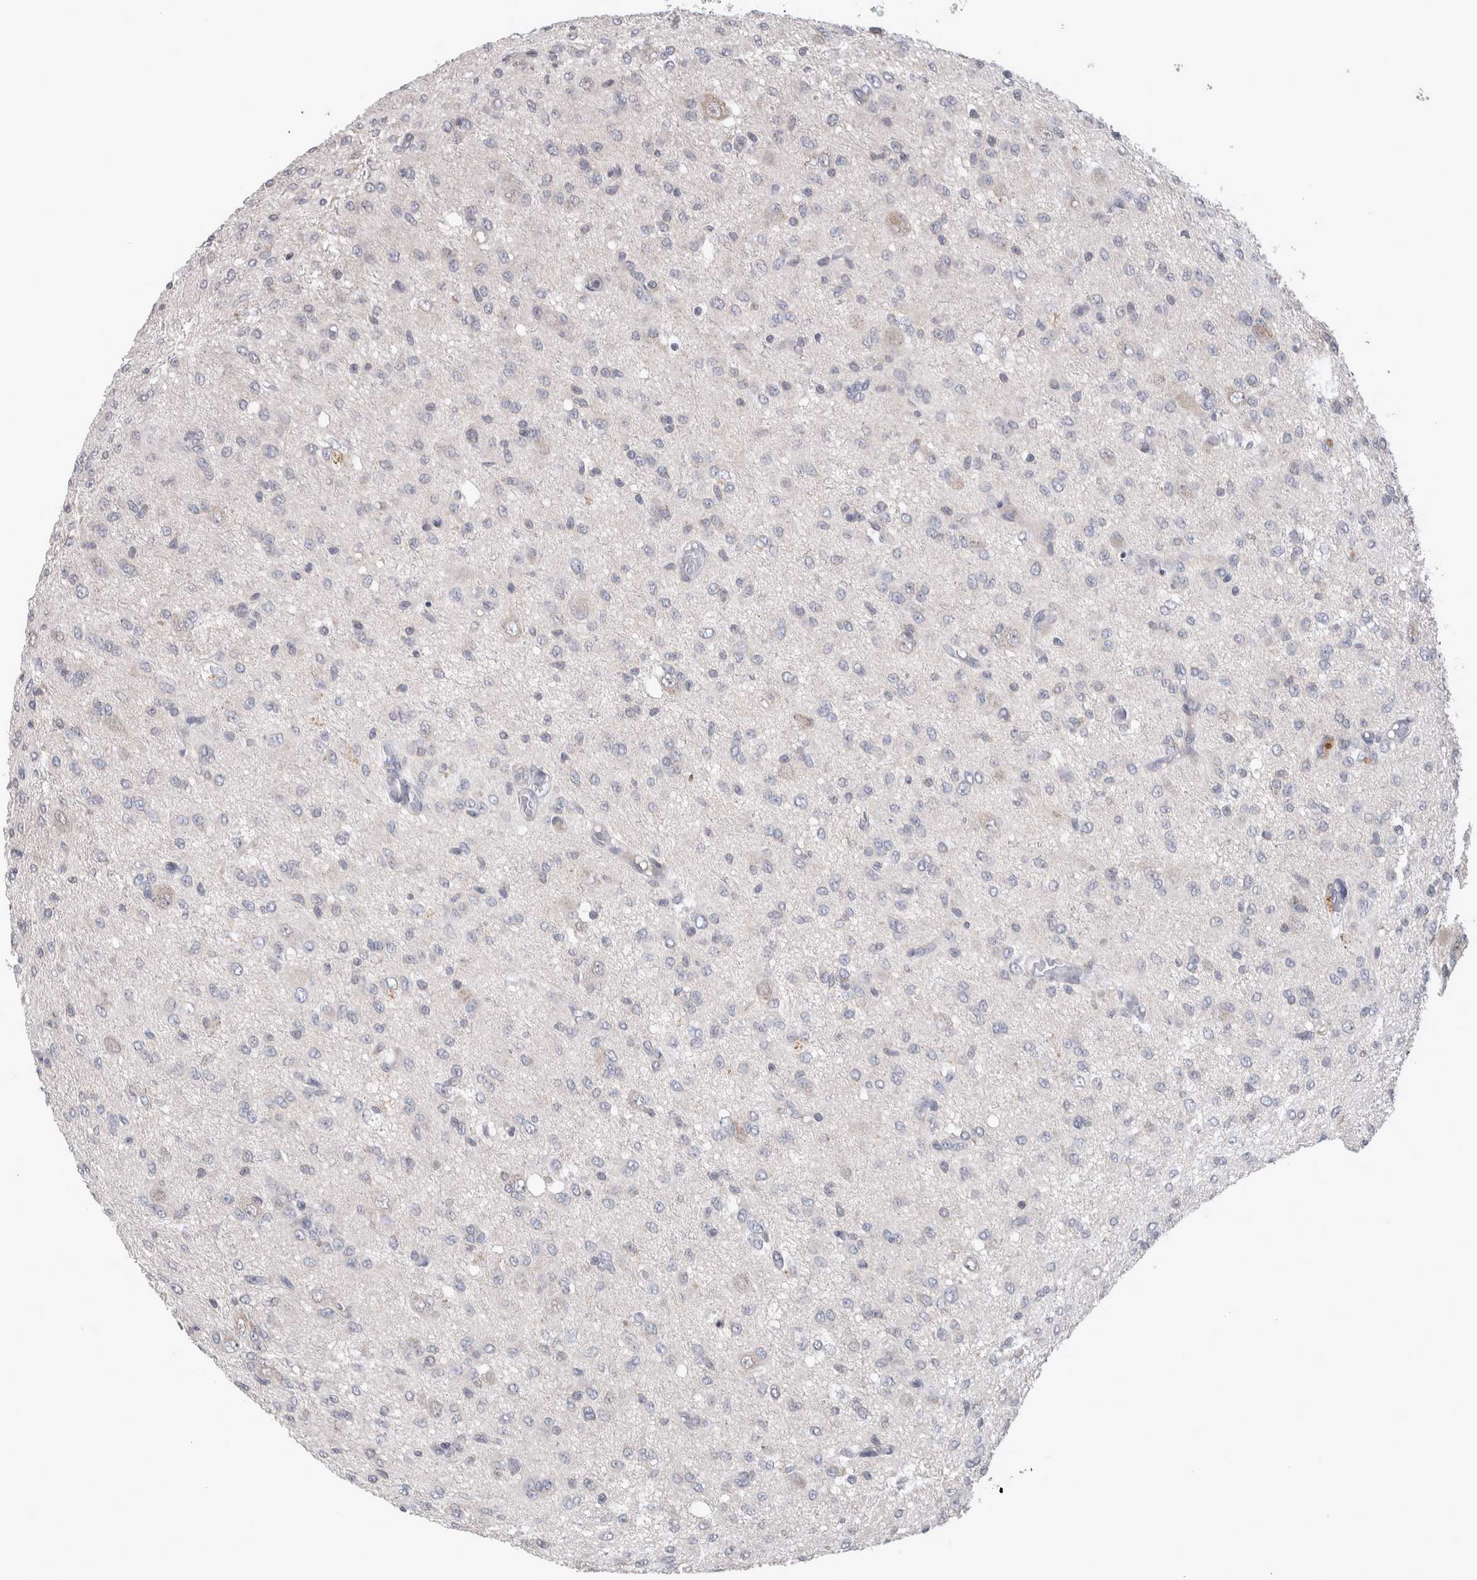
{"staining": {"intensity": "negative", "quantity": "none", "location": "none"}, "tissue": "glioma", "cell_type": "Tumor cells", "image_type": "cancer", "snomed": [{"axis": "morphology", "description": "Glioma, malignant, High grade"}, {"axis": "topography", "description": "Brain"}], "caption": "DAB immunohistochemical staining of glioma displays no significant positivity in tumor cells. The staining is performed using DAB brown chromogen with nuclei counter-stained in using hematoxylin.", "gene": "CUL2", "patient": {"sex": "female", "age": 59}}